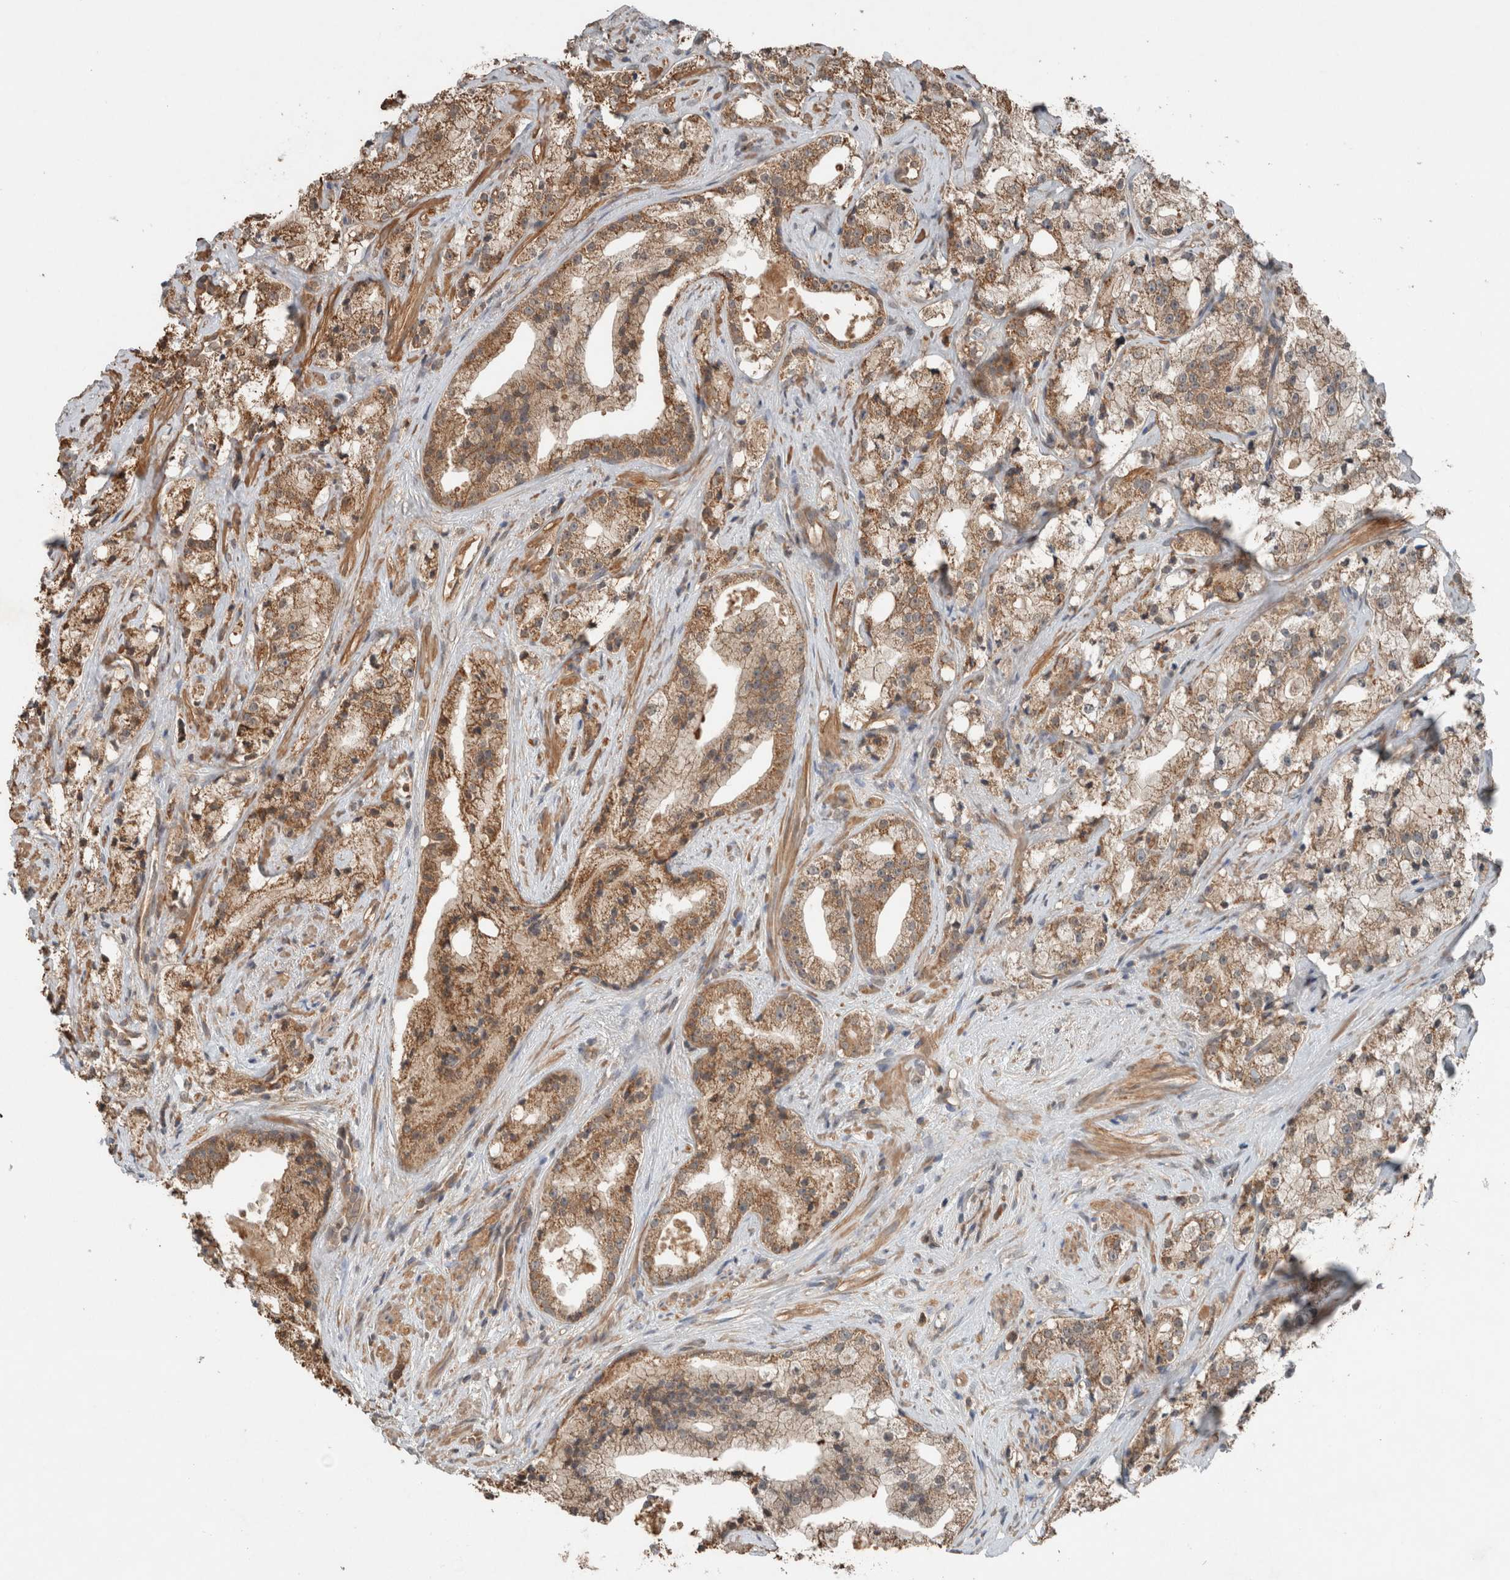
{"staining": {"intensity": "moderate", "quantity": ">75%", "location": "cytoplasmic/membranous"}, "tissue": "prostate cancer", "cell_type": "Tumor cells", "image_type": "cancer", "snomed": [{"axis": "morphology", "description": "Adenocarcinoma, High grade"}, {"axis": "topography", "description": "Prostate"}], "caption": "Brown immunohistochemical staining in human prostate cancer (high-grade adenocarcinoma) displays moderate cytoplasmic/membranous expression in approximately >75% of tumor cells. The protein of interest is shown in brown color, while the nuclei are stained blue.", "gene": "KLK14", "patient": {"sex": "male", "age": 64}}